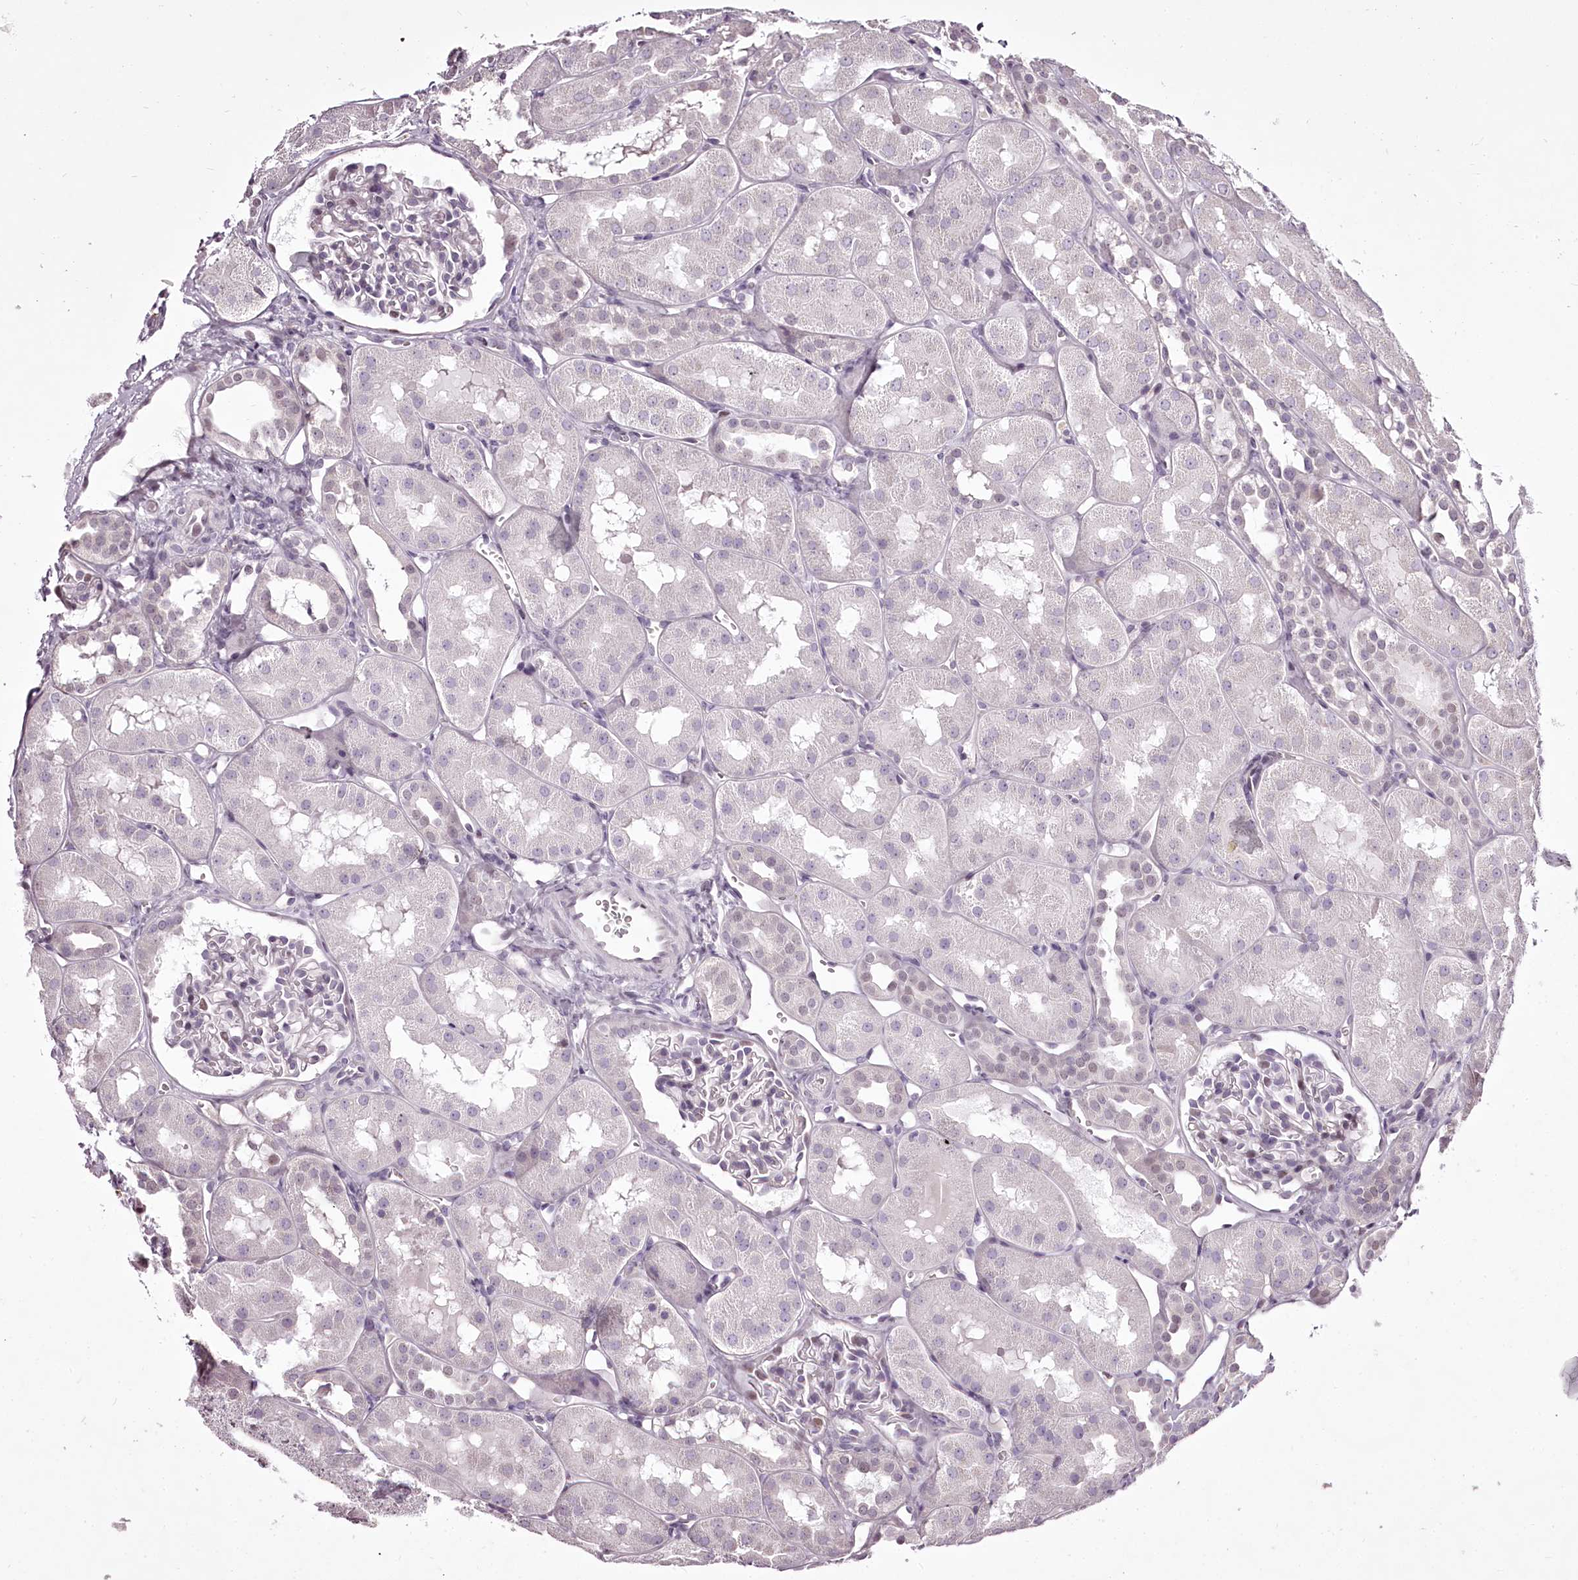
{"staining": {"intensity": "weak", "quantity": "<25%", "location": "nuclear"}, "tissue": "kidney", "cell_type": "Cells in glomeruli", "image_type": "normal", "snomed": [{"axis": "morphology", "description": "Normal tissue, NOS"}, {"axis": "topography", "description": "Kidney"}, {"axis": "topography", "description": "Urinary bladder"}], "caption": "Immunohistochemical staining of unremarkable kidney demonstrates no significant expression in cells in glomeruli. Brightfield microscopy of immunohistochemistry stained with DAB (brown) and hematoxylin (blue), captured at high magnification.", "gene": "C1orf56", "patient": {"sex": "male", "age": 16}}